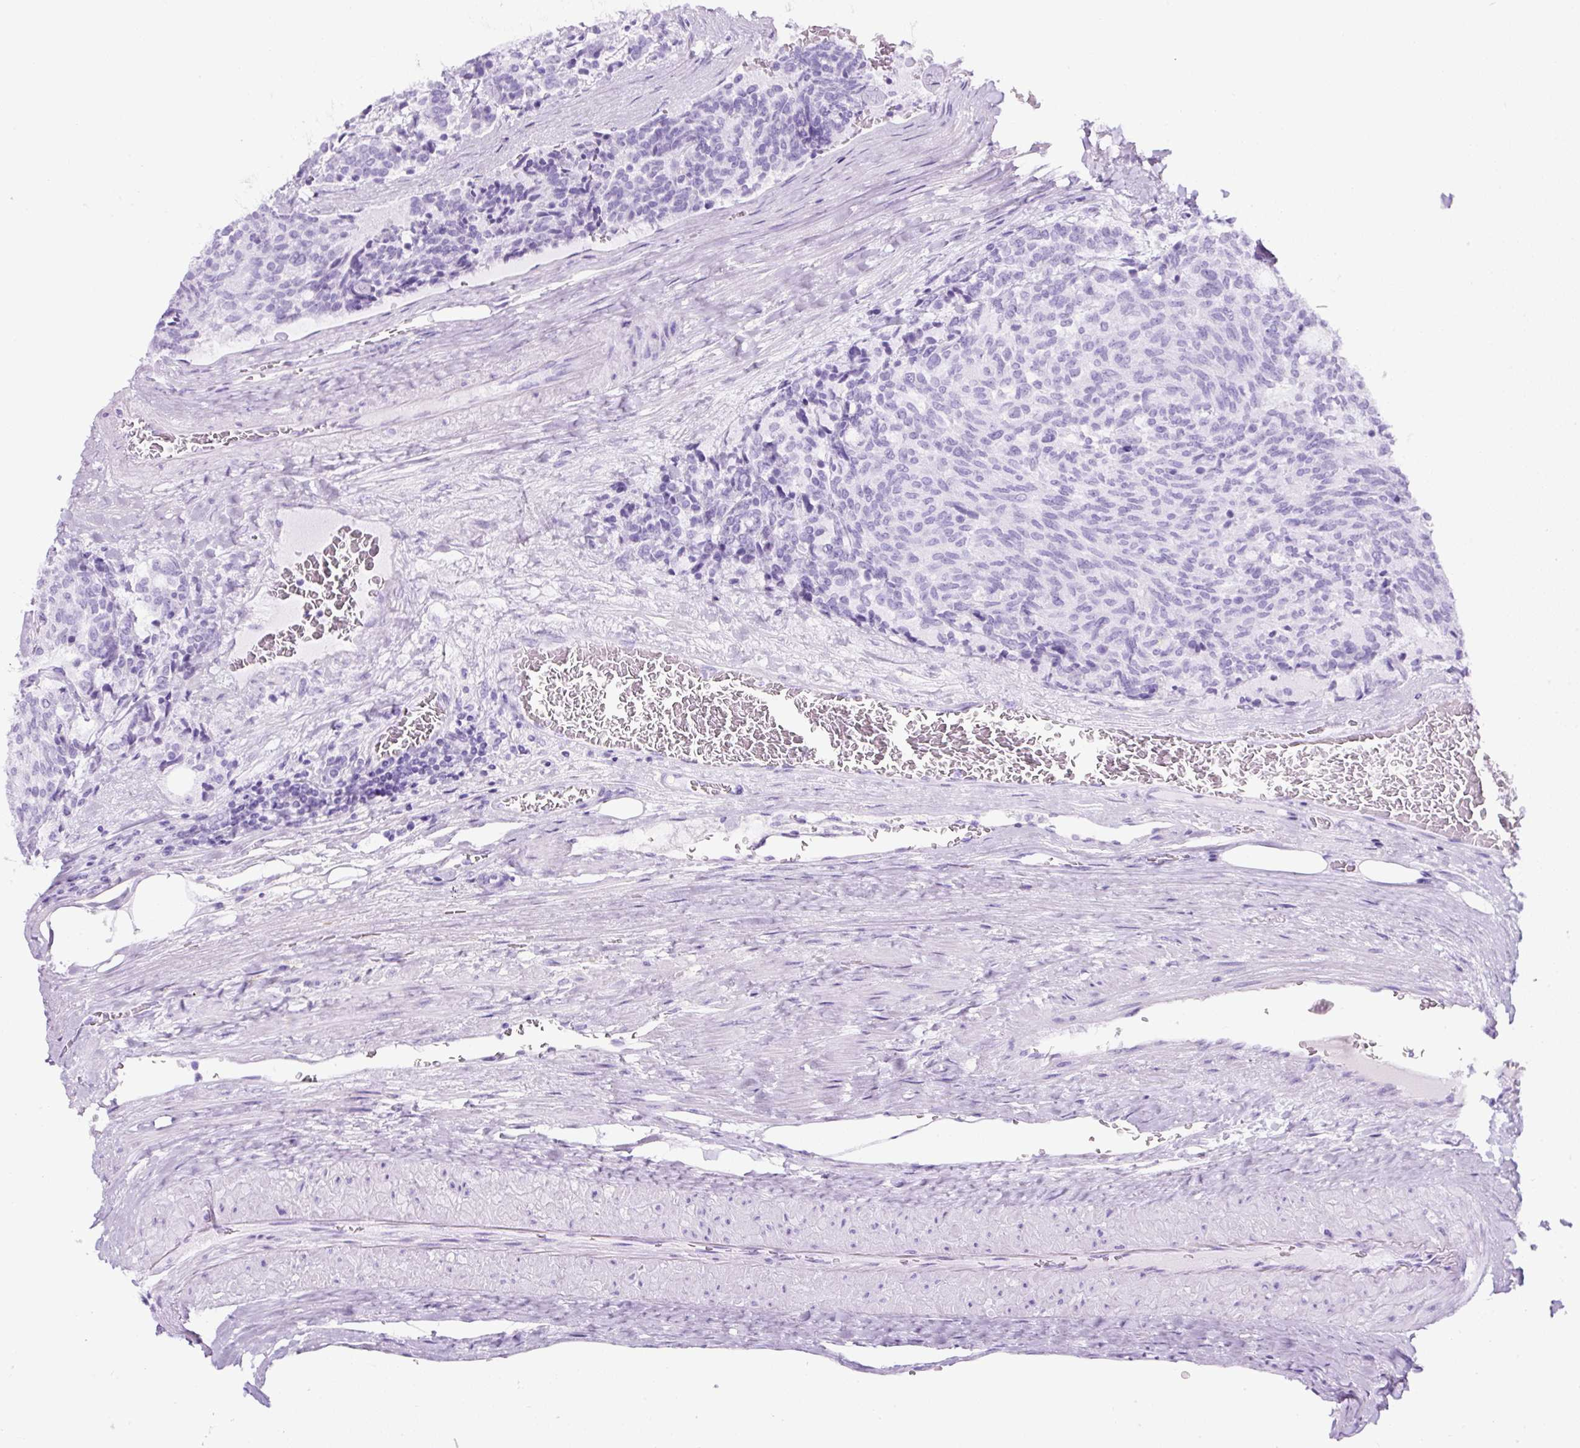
{"staining": {"intensity": "negative", "quantity": "none", "location": "none"}, "tissue": "carcinoid", "cell_type": "Tumor cells", "image_type": "cancer", "snomed": [{"axis": "morphology", "description": "Carcinoid, malignant, NOS"}, {"axis": "topography", "description": "Pancreas"}], "caption": "Immunohistochemical staining of human carcinoid (malignant) exhibits no significant positivity in tumor cells.", "gene": "TMEM200B", "patient": {"sex": "female", "age": 54}}